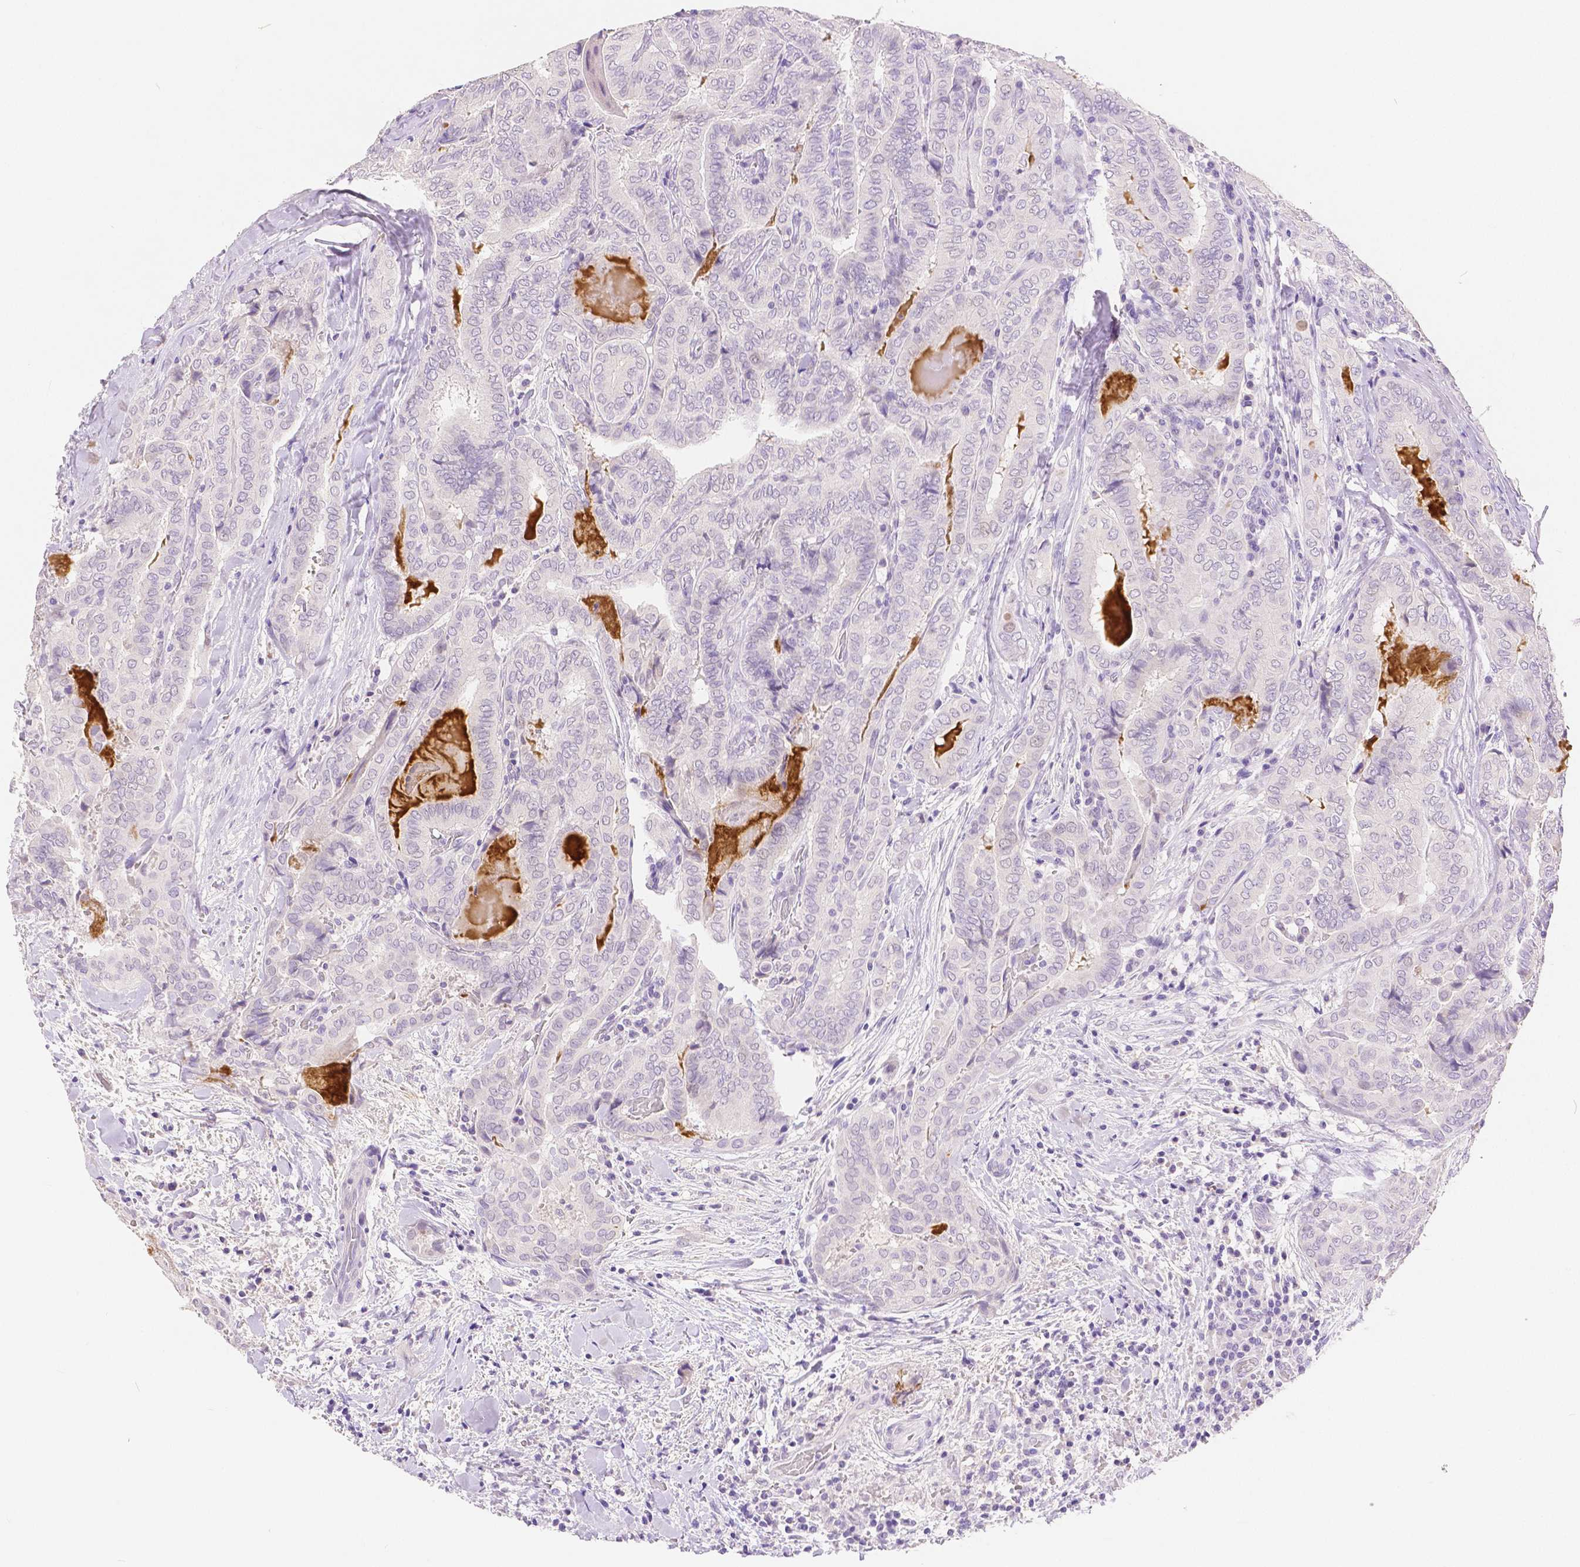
{"staining": {"intensity": "negative", "quantity": "none", "location": "none"}, "tissue": "thyroid cancer", "cell_type": "Tumor cells", "image_type": "cancer", "snomed": [{"axis": "morphology", "description": "Papillary adenocarcinoma, NOS"}, {"axis": "topography", "description": "Thyroid gland"}], "caption": "Tumor cells are negative for protein expression in human thyroid papillary adenocarcinoma. Nuclei are stained in blue.", "gene": "HNF1B", "patient": {"sex": "female", "age": 61}}